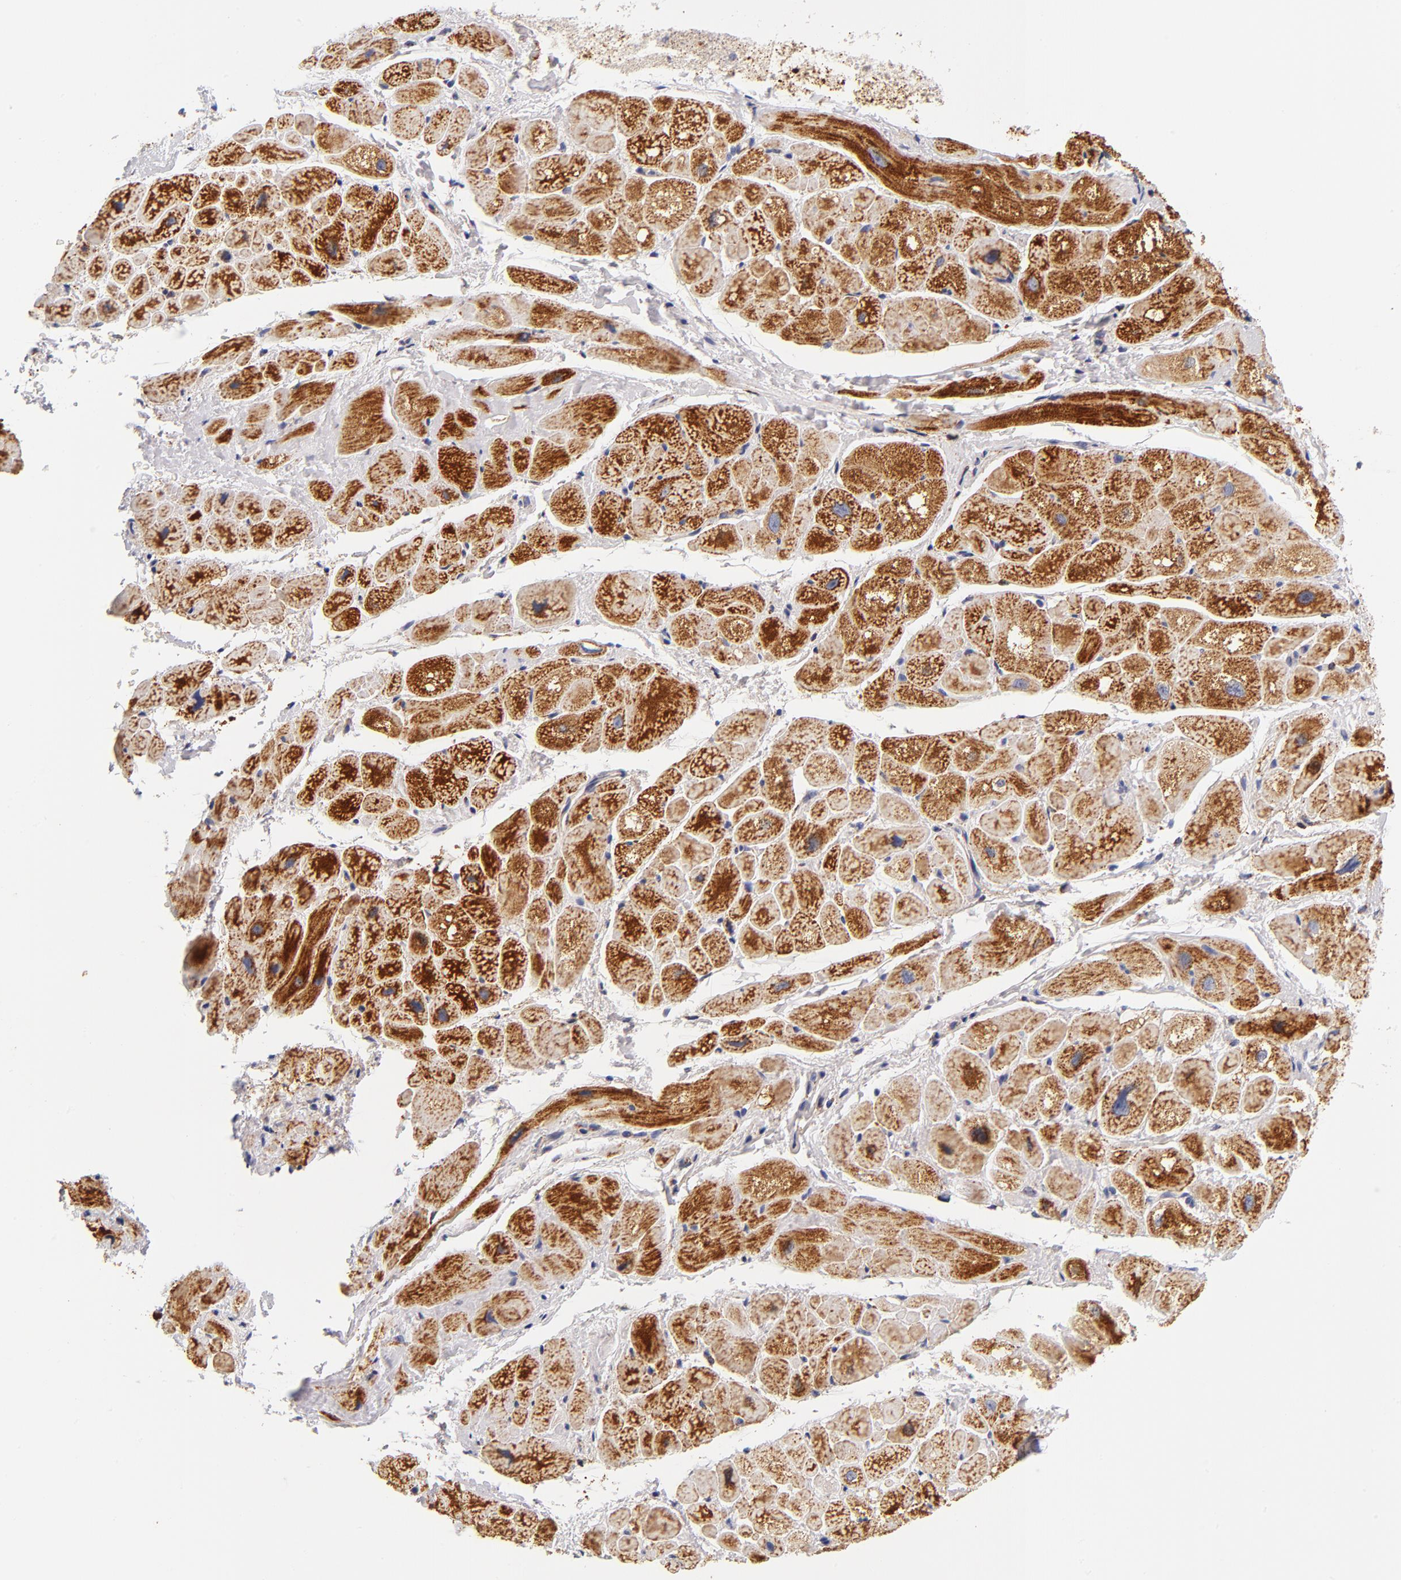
{"staining": {"intensity": "strong", "quantity": ">75%", "location": "cytoplasmic/membranous"}, "tissue": "heart muscle", "cell_type": "Cardiomyocytes", "image_type": "normal", "snomed": [{"axis": "morphology", "description": "Normal tissue, NOS"}, {"axis": "topography", "description": "Heart"}], "caption": "IHC of unremarkable heart muscle shows high levels of strong cytoplasmic/membranous staining in approximately >75% of cardiomyocytes.", "gene": "ECHS1", "patient": {"sex": "male", "age": 49}}